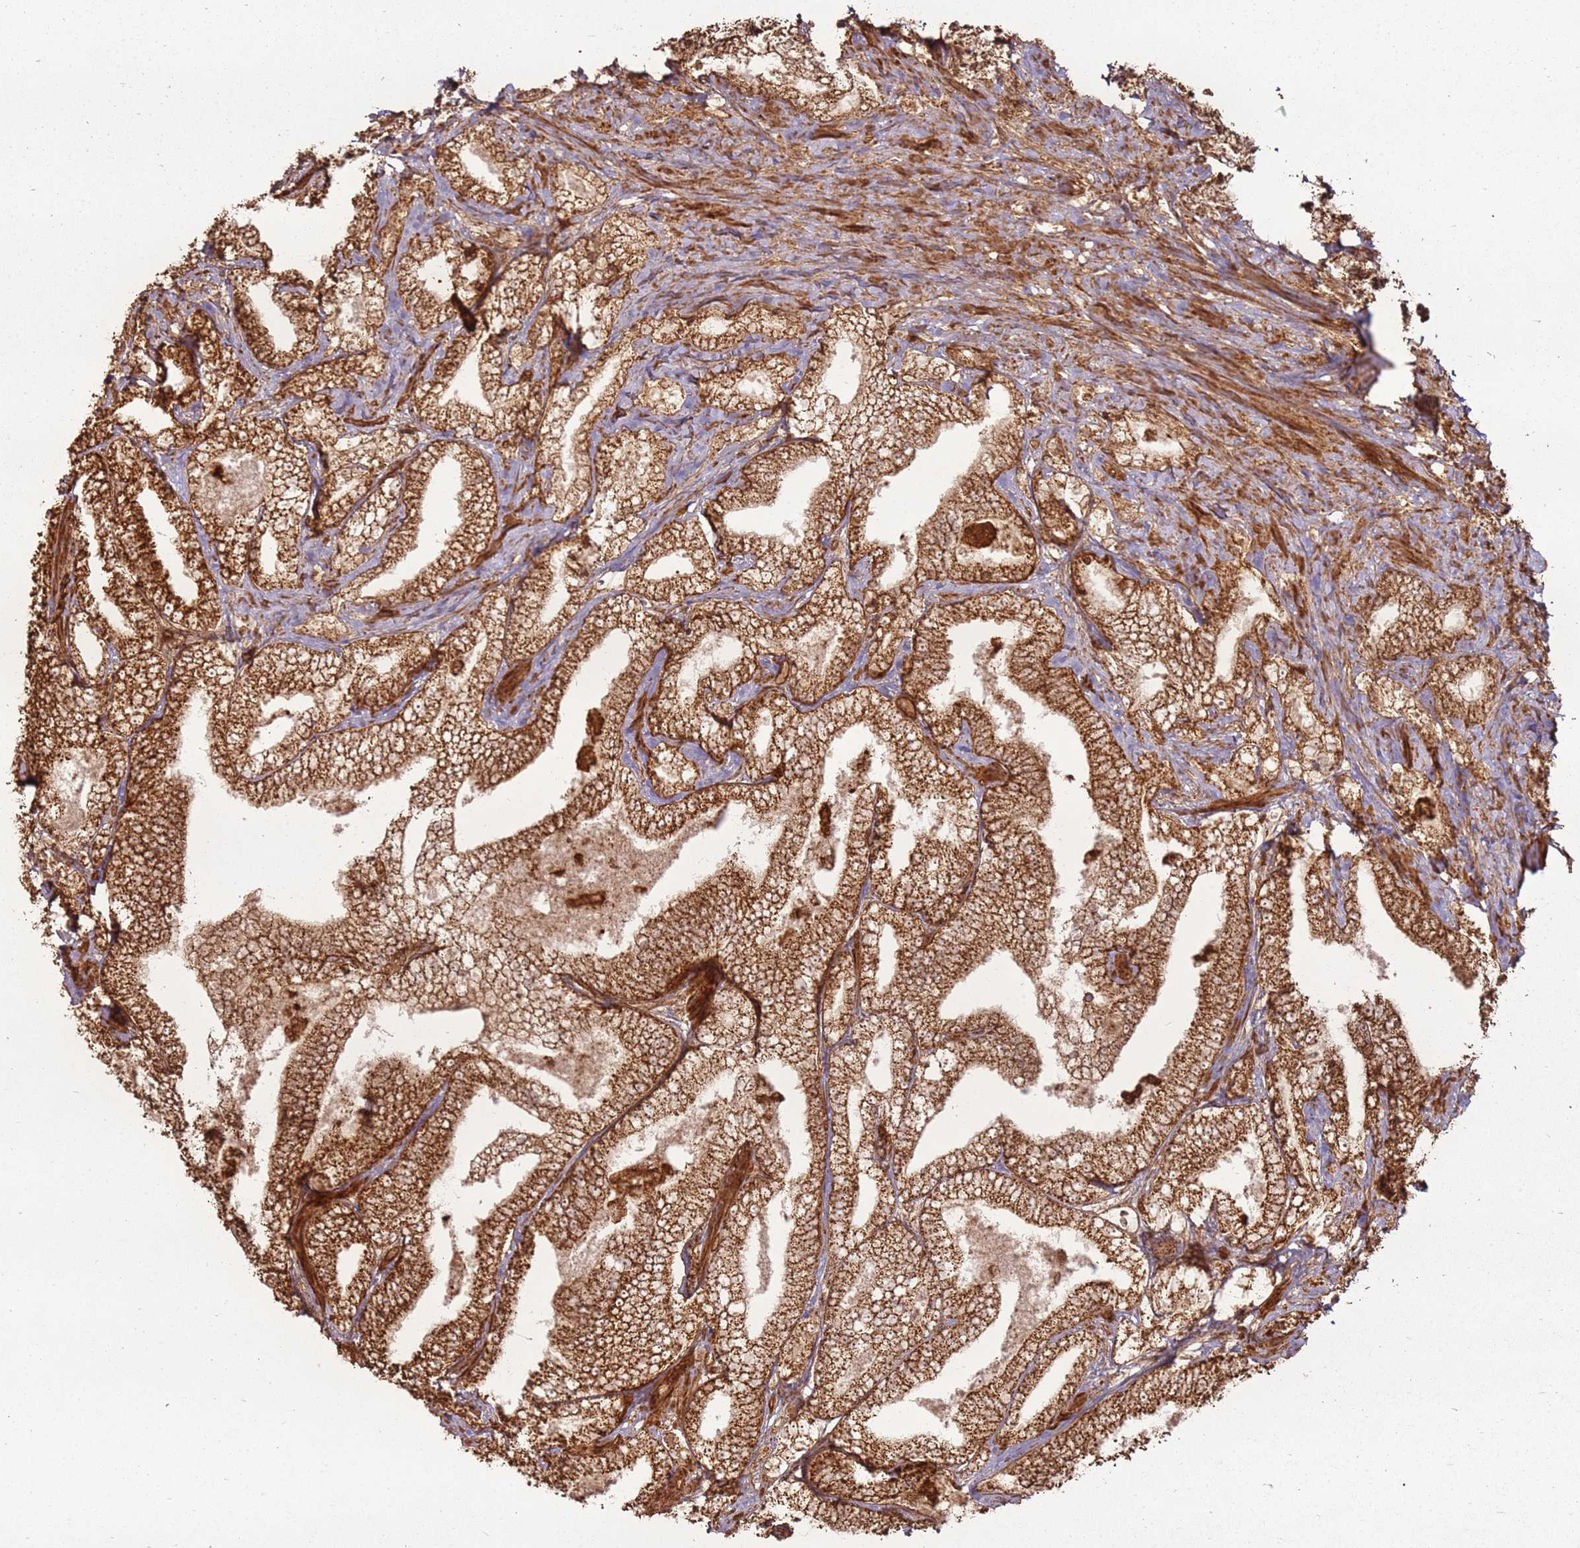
{"staining": {"intensity": "strong", "quantity": ">75%", "location": "cytoplasmic/membranous"}, "tissue": "prostate cancer", "cell_type": "Tumor cells", "image_type": "cancer", "snomed": [{"axis": "morphology", "description": "Adenocarcinoma, High grade"}, {"axis": "topography", "description": "Prostate and seminal vesicle, NOS"}], "caption": "Protein analysis of prostate cancer (high-grade adenocarcinoma) tissue exhibits strong cytoplasmic/membranous staining in about >75% of tumor cells.", "gene": "MRPS6", "patient": {"sex": "male", "age": 67}}